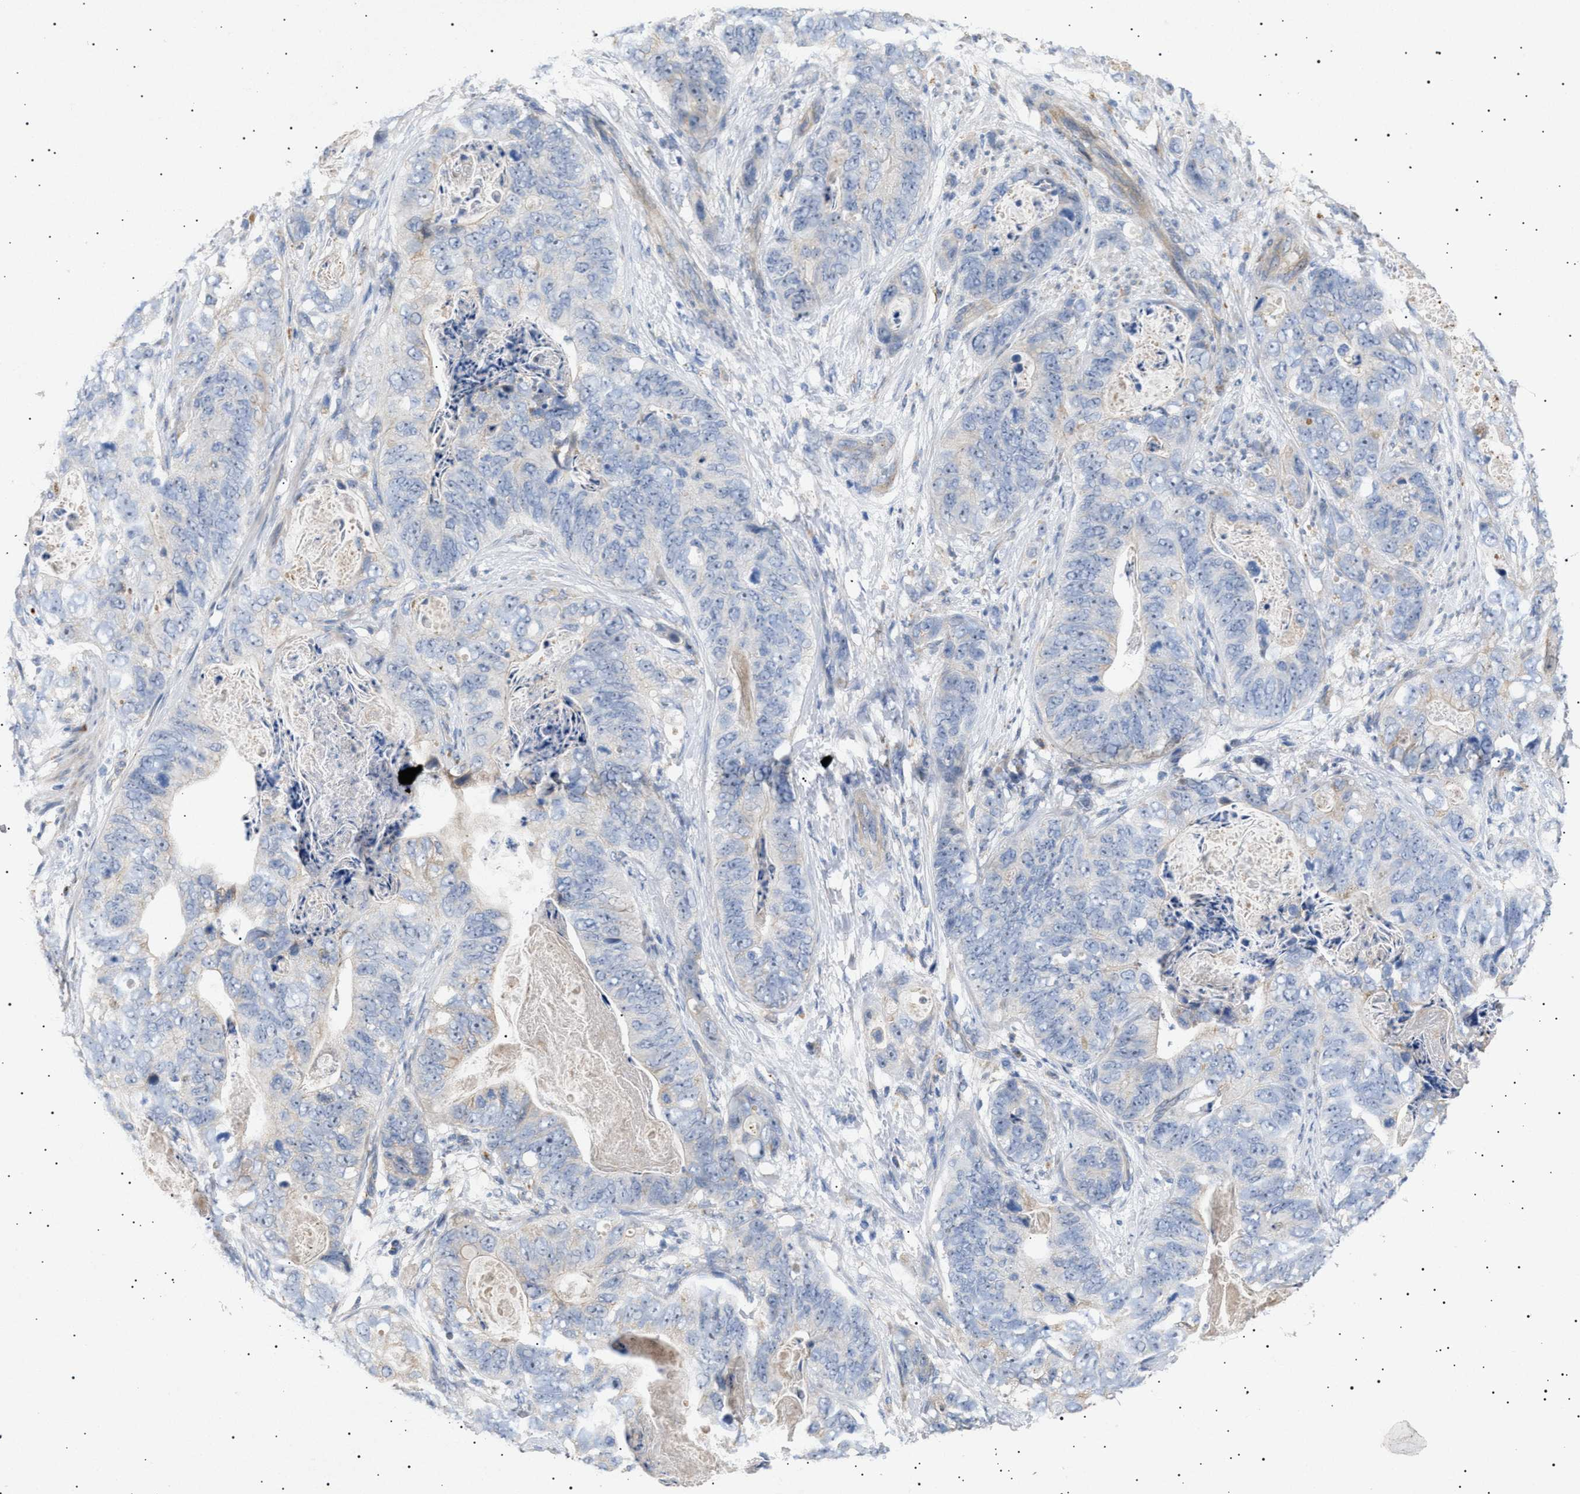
{"staining": {"intensity": "negative", "quantity": "none", "location": "none"}, "tissue": "stomach cancer", "cell_type": "Tumor cells", "image_type": "cancer", "snomed": [{"axis": "morphology", "description": "Adenocarcinoma, NOS"}, {"axis": "topography", "description": "Stomach"}], "caption": "Immunohistochemical staining of adenocarcinoma (stomach) reveals no significant staining in tumor cells. Brightfield microscopy of IHC stained with DAB (brown) and hematoxylin (blue), captured at high magnification.", "gene": "SIRT5", "patient": {"sex": "female", "age": 89}}